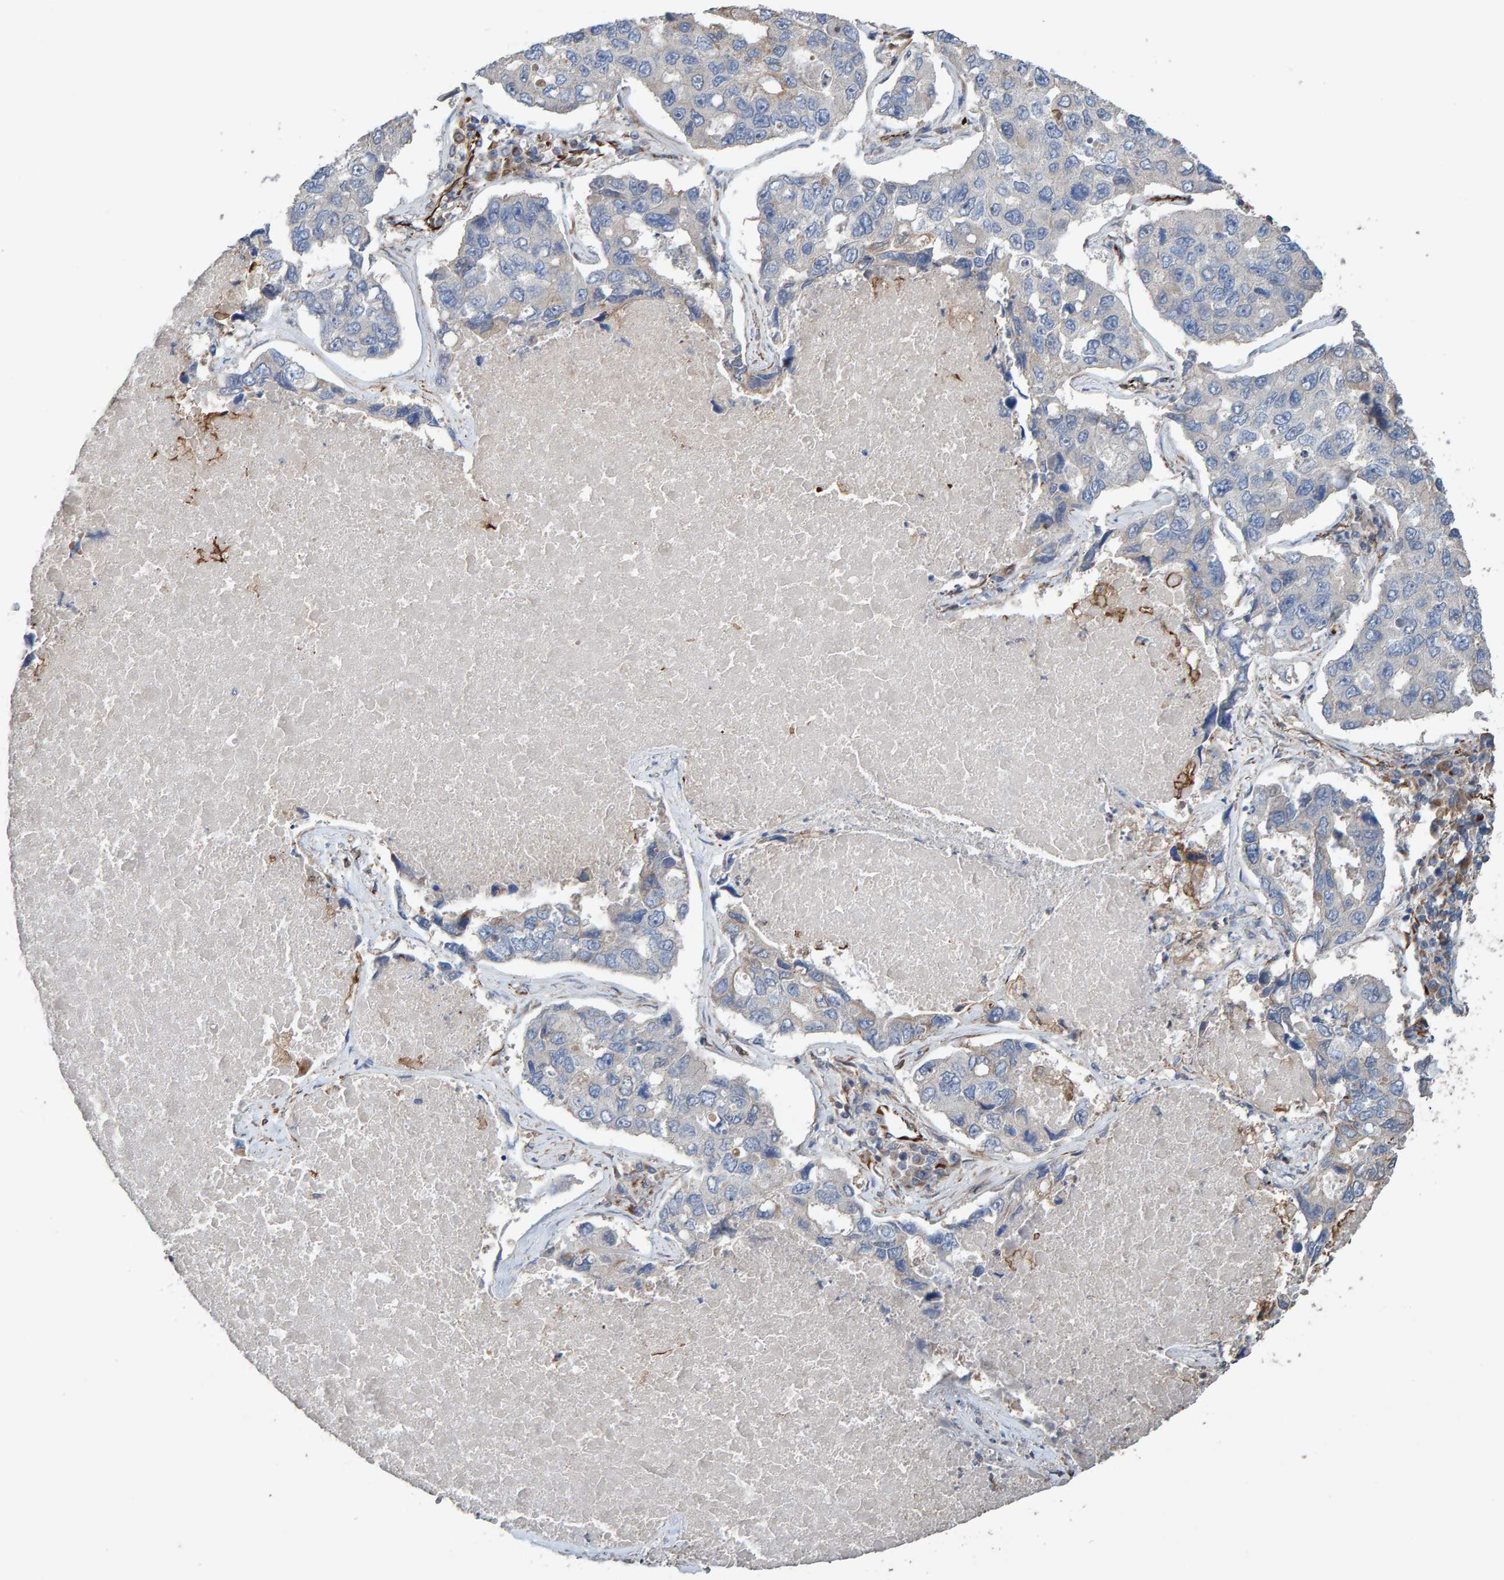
{"staining": {"intensity": "negative", "quantity": "none", "location": "none"}, "tissue": "lung cancer", "cell_type": "Tumor cells", "image_type": "cancer", "snomed": [{"axis": "morphology", "description": "Adenocarcinoma, NOS"}, {"axis": "topography", "description": "Lung"}], "caption": "A photomicrograph of lung cancer stained for a protein exhibits no brown staining in tumor cells.", "gene": "ZNF347", "patient": {"sex": "male", "age": 64}}